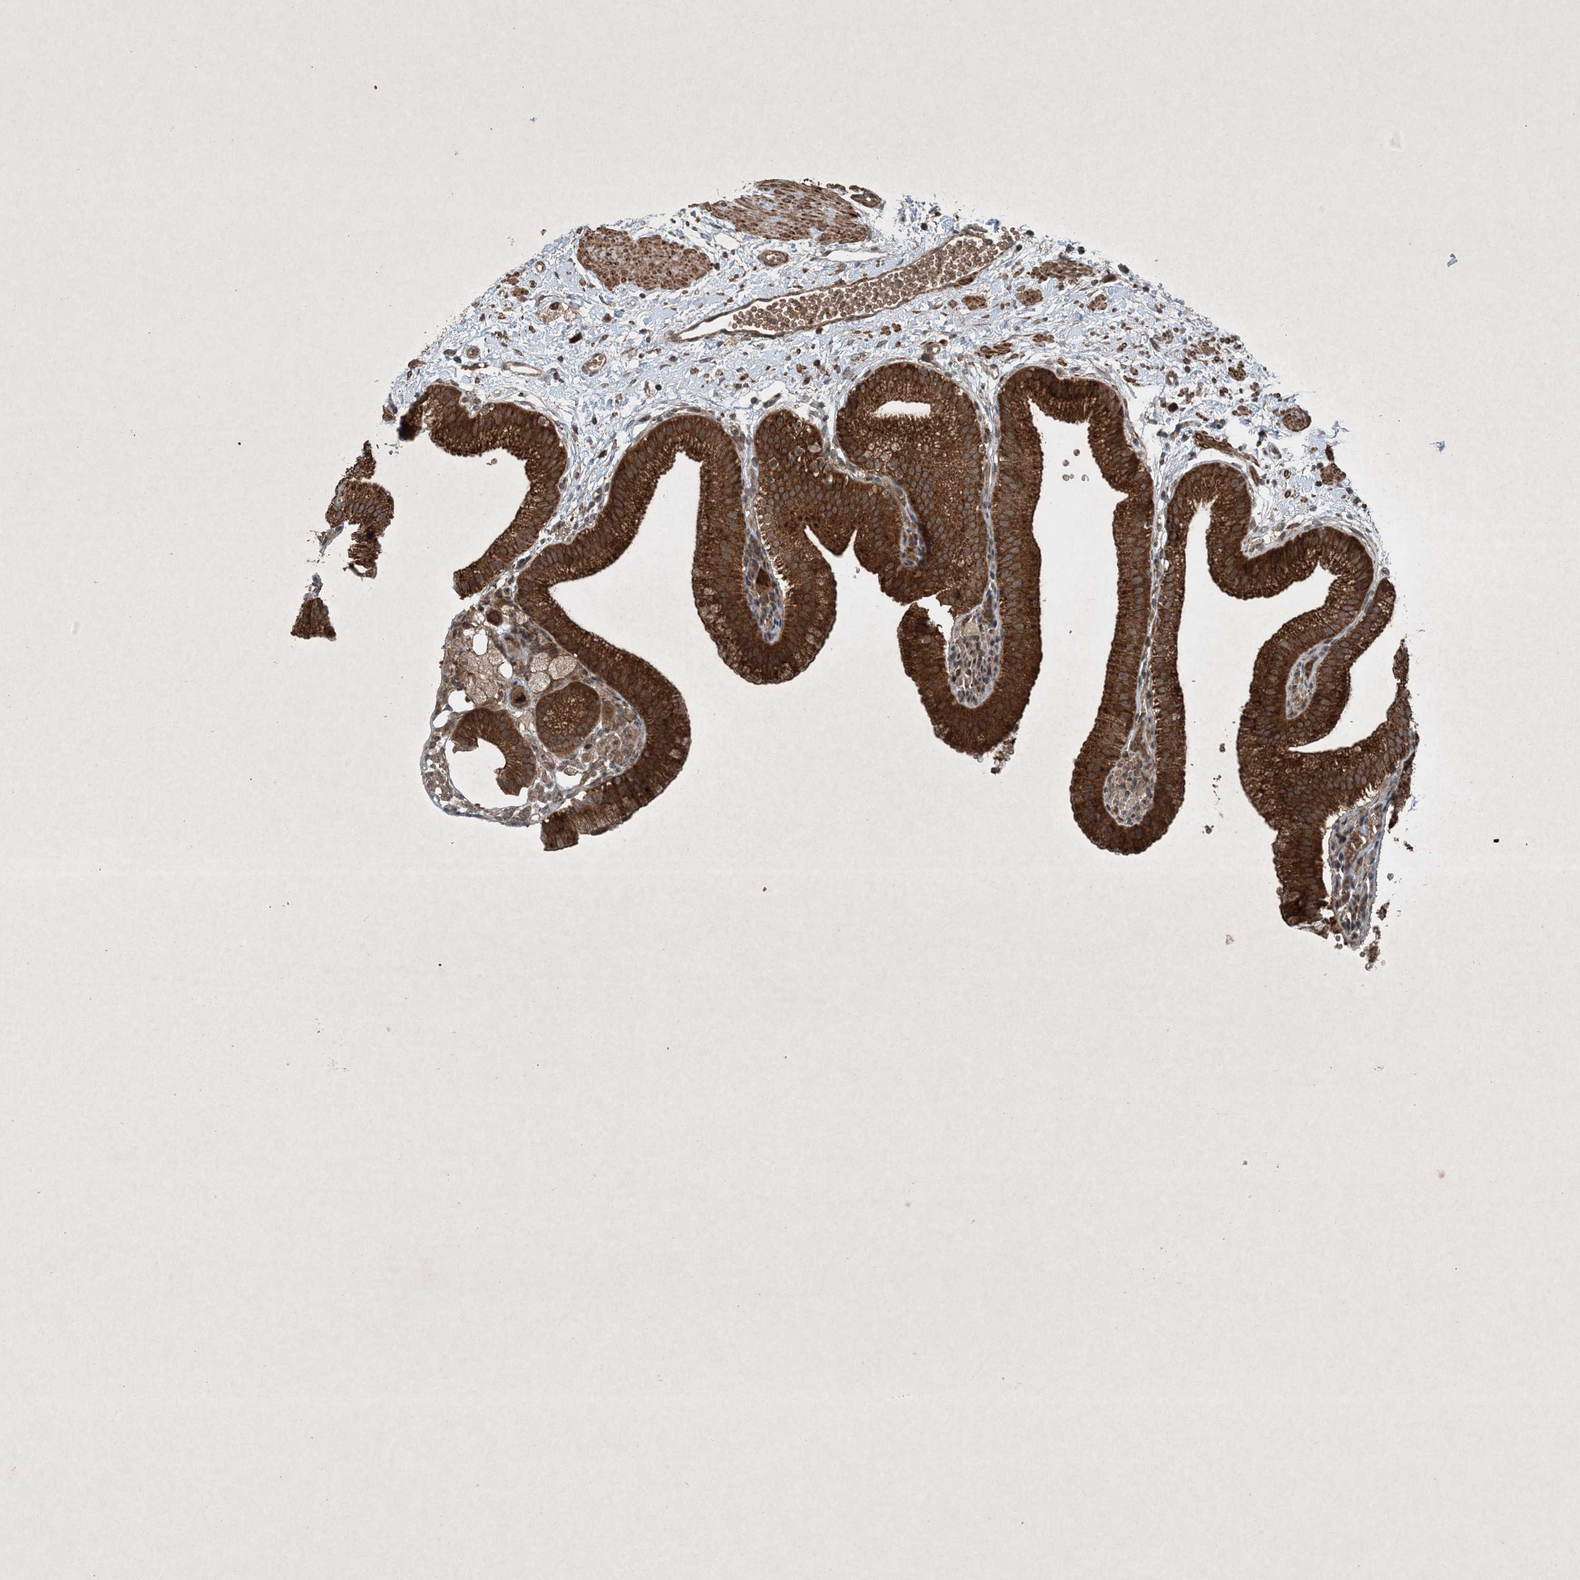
{"staining": {"intensity": "strong", "quantity": ">75%", "location": "cytoplasmic/membranous"}, "tissue": "gallbladder", "cell_type": "Glandular cells", "image_type": "normal", "snomed": [{"axis": "morphology", "description": "Normal tissue, NOS"}, {"axis": "topography", "description": "Gallbladder"}], "caption": "The image reveals immunohistochemical staining of benign gallbladder. There is strong cytoplasmic/membranous positivity is seen in approximately >75% of glandular cells.", "gene": "GNG5", "patient": {"sex": "male", "age": 55}}